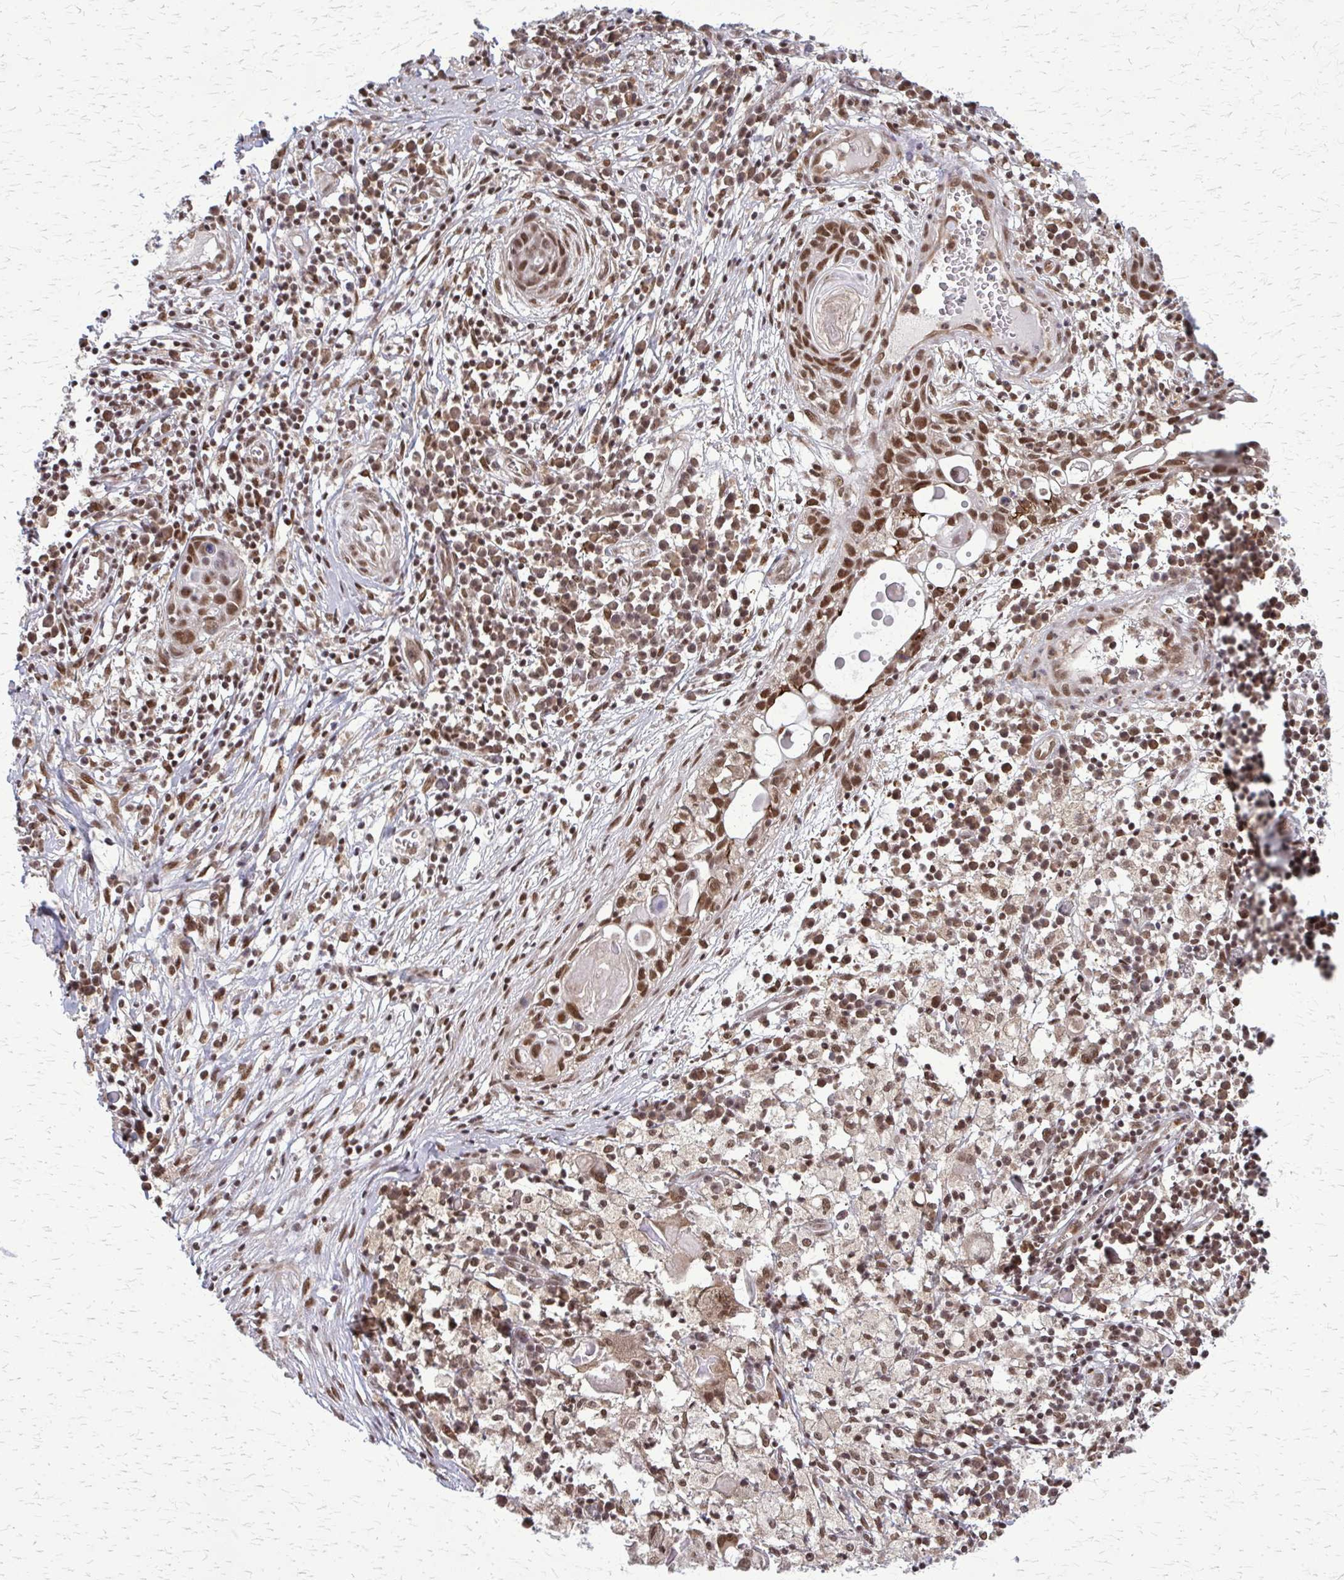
{"staining": {"intensity": "moderate", "quantity": ">75%", "location": "nuclear"}, "tissue": "skin cancer", "cell_type": "Tumor cells", "image_type": "cancer", "snomed": [{"axis": "morphology", "description": "Squamous cell carcinoma, NOS"}, {"axis": "topography", "description": "Skin"}, {"axis": "topography", "description": "Vulva"}], "caption": "Protein expression by immunohistochemistry (IHC) exhibits moderate nuclear staining in about >75% of tumor cells in squamous cell carcinoma (skin).", "gene": "HDAC3", "patient": {"sex": "female", "age": 83}}